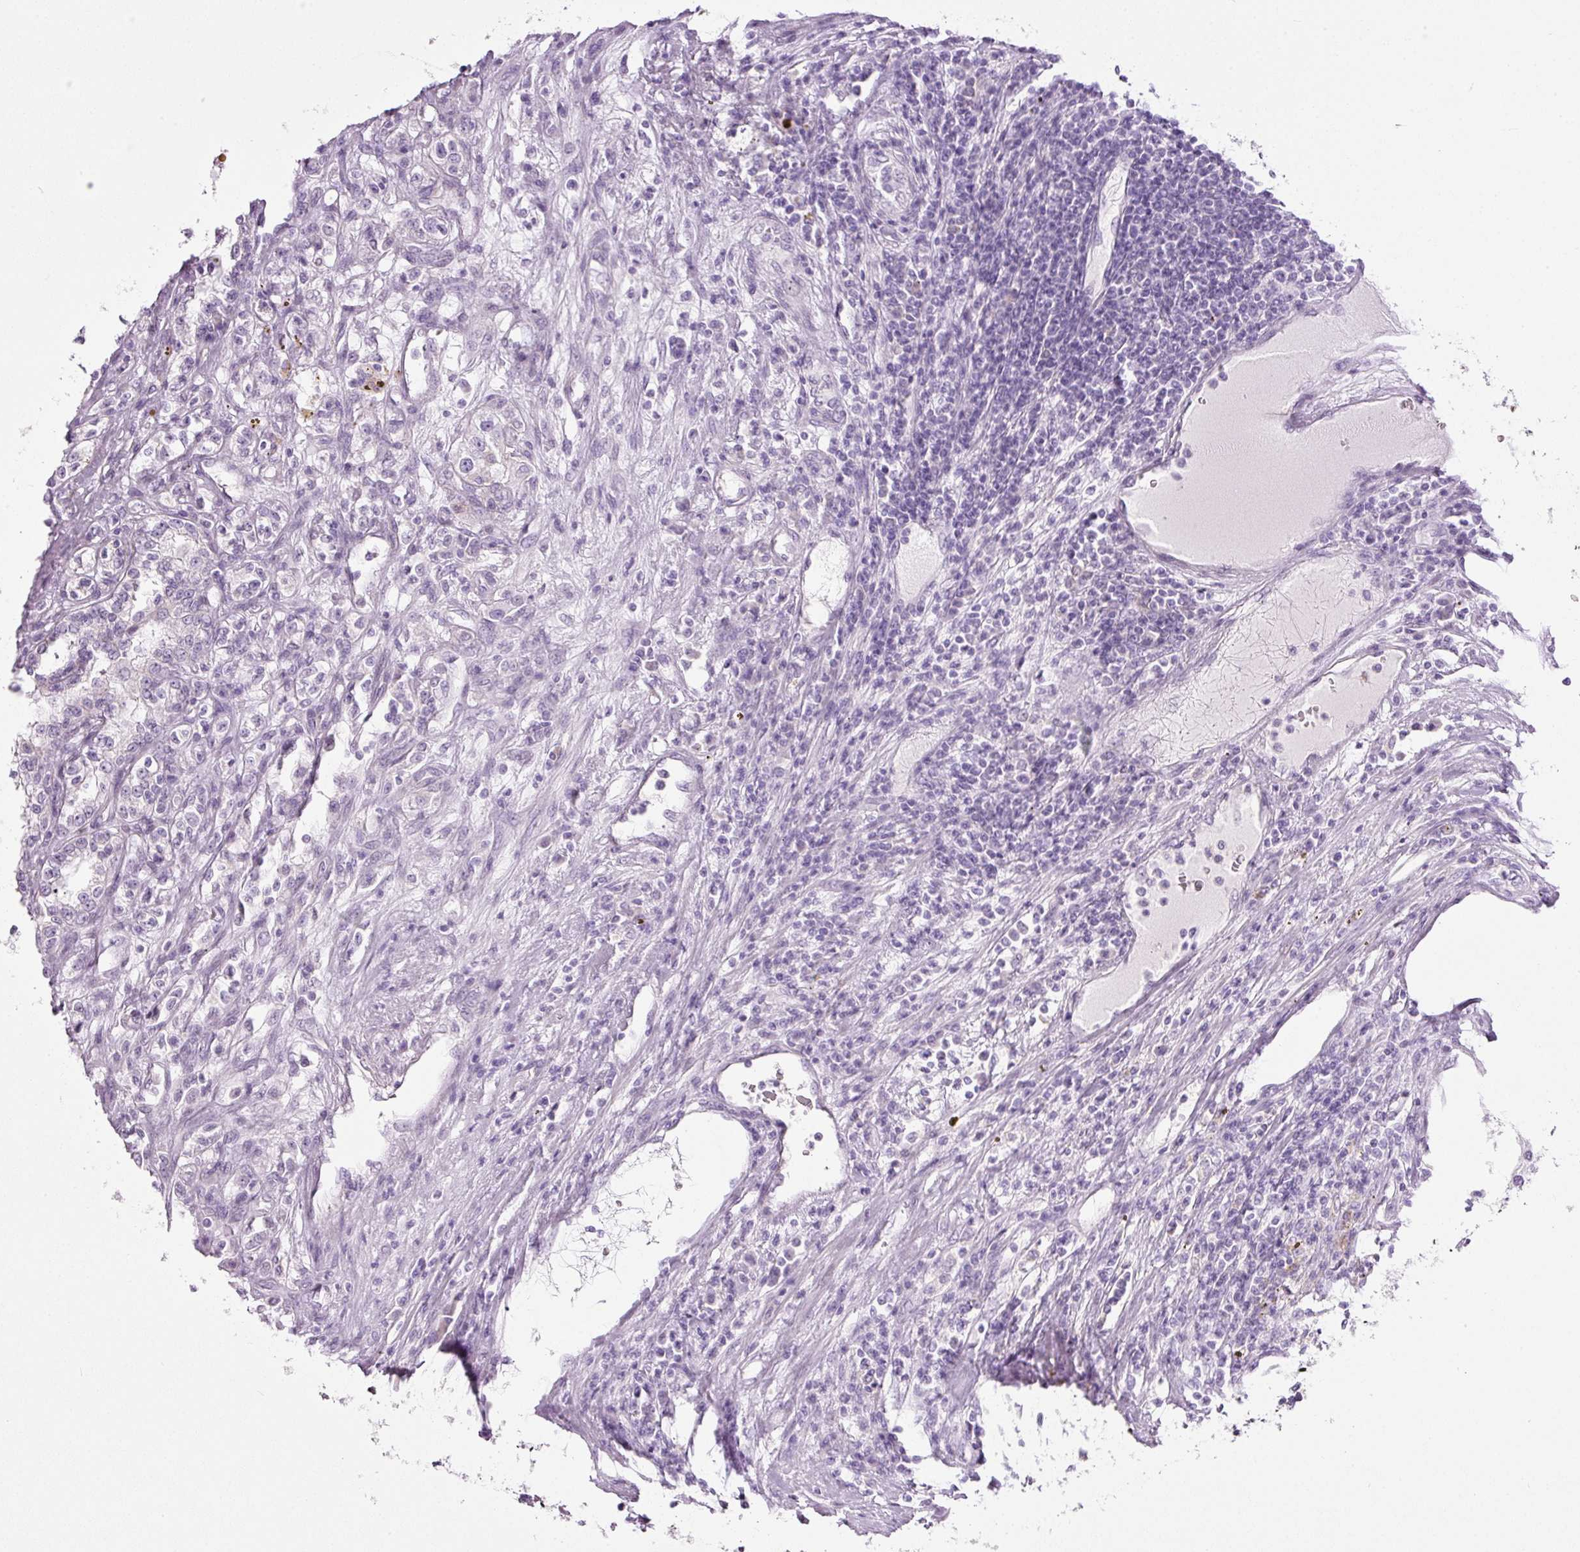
{"staining": {"intensity": "negative", "quantity": "none", "location": "none"}, "tissue": "renal cancer", "cell_type": "Tumor cells", "image_type": "cancer", "snomed": [{"axis": "morphology", "description": "Adenocarcinoma, NOS"}, {"axis": "topography", "description": "Kidney"}], "caption": "Immunohistochemistry (IHC) micrograph of neoplastic tissue: human renal cancer stained with DAB (3,3'-diaminobenzidine) exhibits no significant protein expression in tumor cells.", "gene": "SRC", "patient": {"sex": "female", "age": 52}}